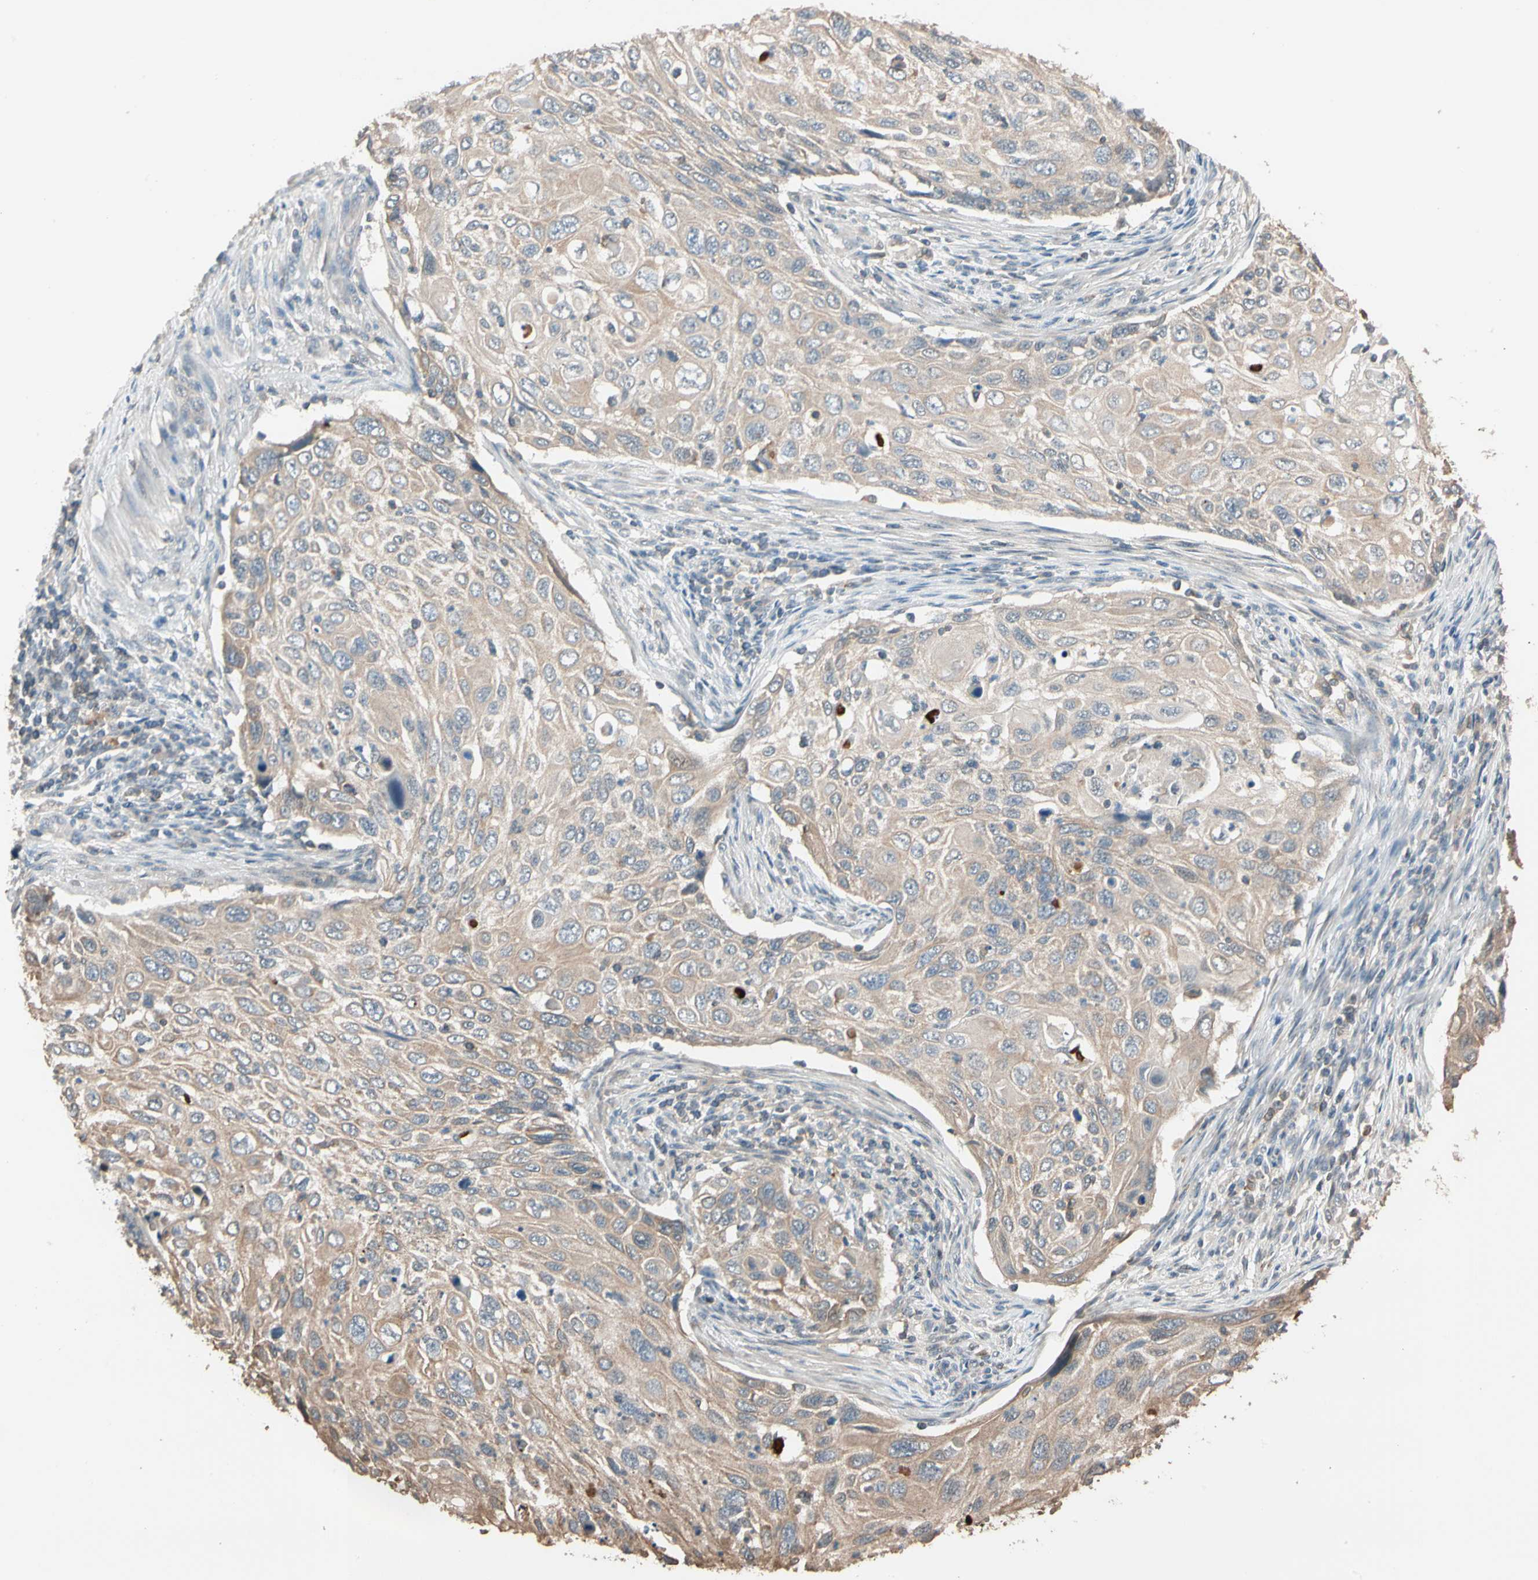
{"staining": {"intensity": "weak", "quantity": ">75%", "location": "cytoplasmic/membranous"}, "tissue": "cervical cancer", "cell_type": "Tumor cells", "image_type": "cancer", "snomed": [{"axis": "morphology", "description": "Squamous cell carcinoma, NOS"}, {"axis": "topography", "description": "Cervix"}], "caption": "Squamous cell carcinoma (cervical) tissue displays weak cytoplasmic/membranous positivity in approximately >75% of tumor cells (brown staining indicates protein expression, while blue staining denotes nuclei).", "gene": "MAP3K7", "patient": {"sex": "female", "age": 70}}